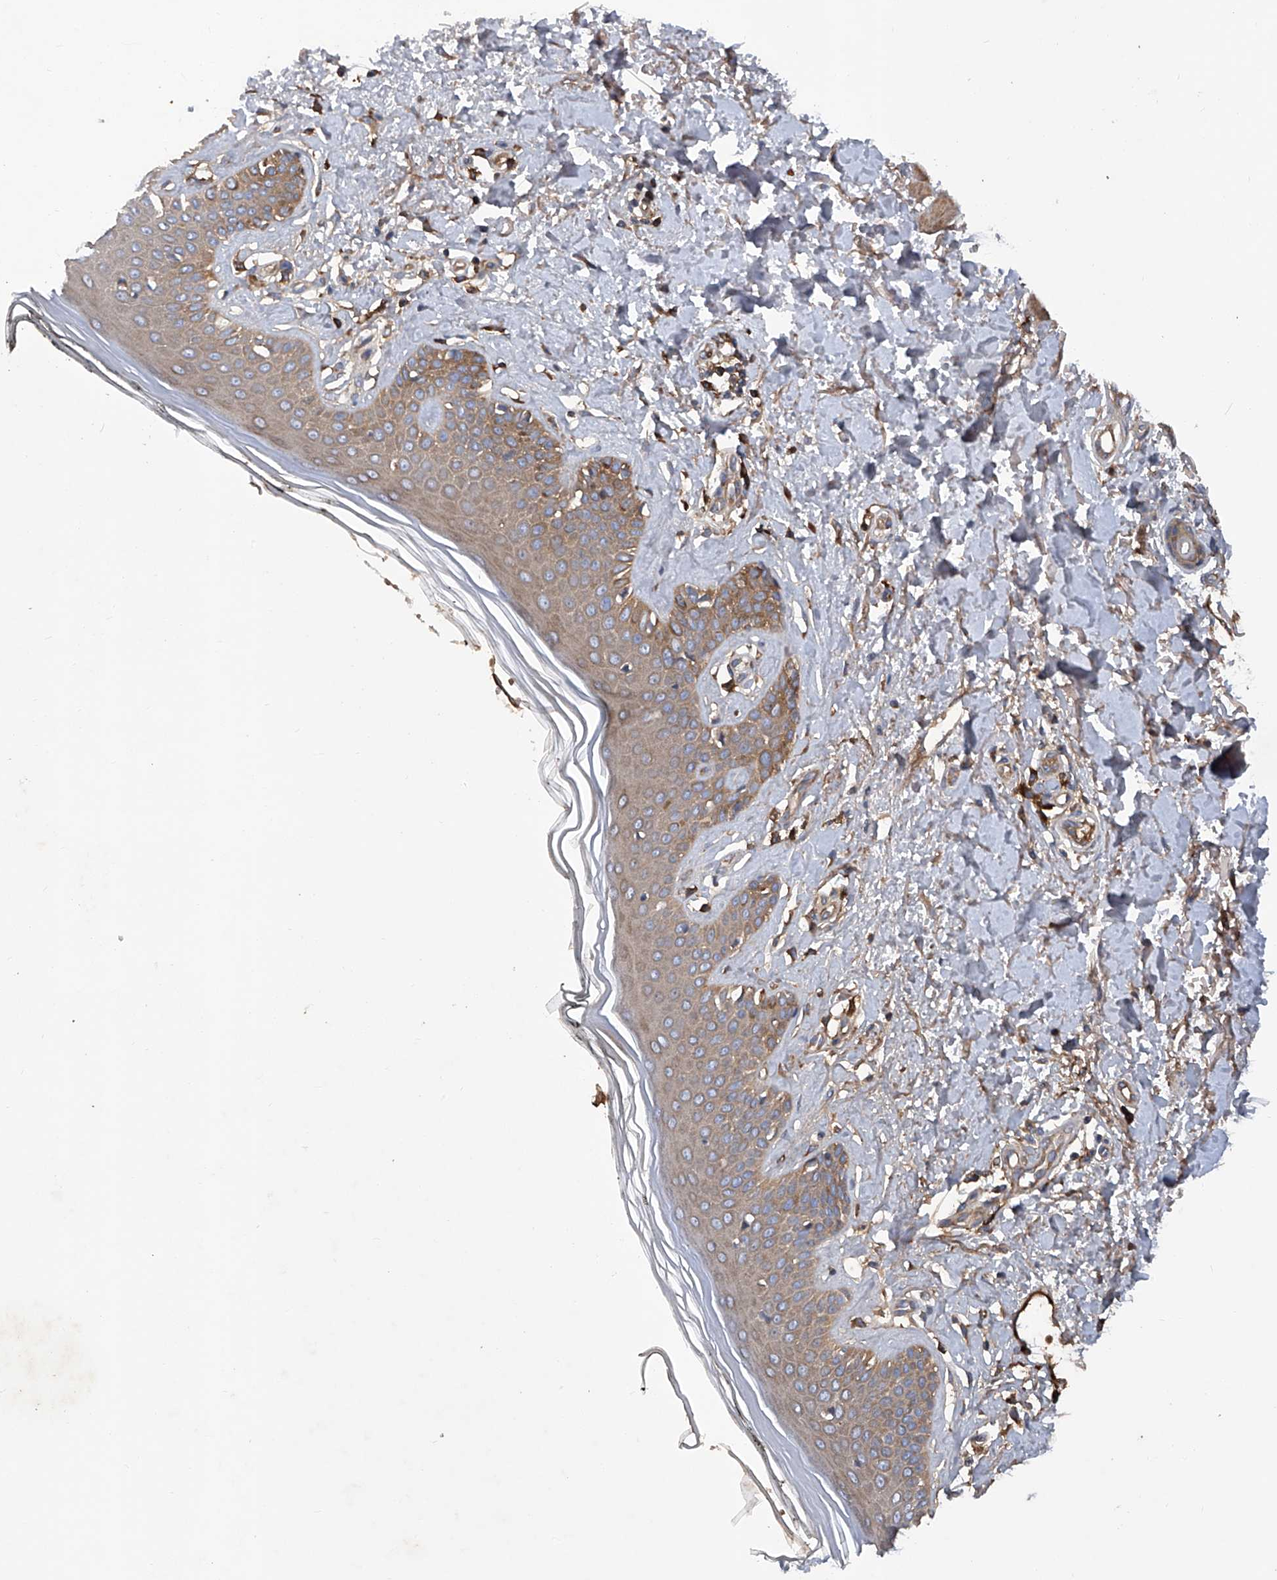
{"staining": {"intensity": "moderate", "quantity": ">75%", "location": "nuclear"}, "tissue": "skin", "cell_type": "Fibroblasts", "image_type": "normal", "snomed": [{"axis": "morphology", "description": "Normal tissue, NOS"}, {"axis": "topography", "description": "Skin"}], "caption": "Approximately >75% of fibroblasts in benign skin display moderate nuclear protein staining as visualized by brown immunohistochemical staining.", "gene": "ASCC3", "patient": {"sex": "female", "age": 64}}